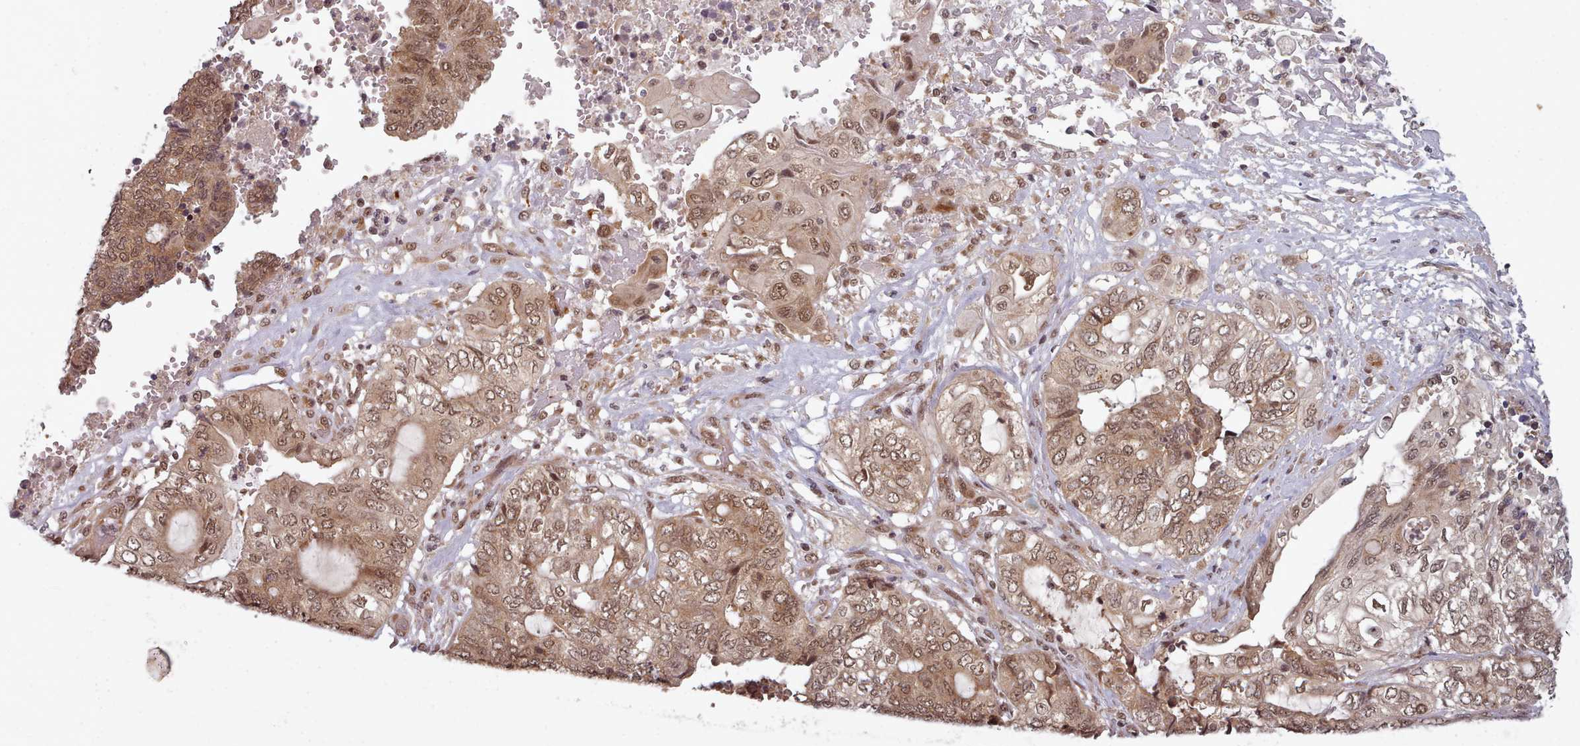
{"staining": {"intensity": "moderate", "quantity": ">75%", "location": "cytoplasmic/membranous,nuclear"}, "tissue": "endometrial cancer", "cell_type": "Tumor cells", "image_type": "cancer", "snomed": [{"axis": "morphology", "description": "Adenocarcinoma, NOS"}, {"axis": "topography", "description": "Uterus"}, {"axis": "topography", "description": "Endometrium"}], "caption": "A brown stain highlights moderate cytoplasmic/membranous and nuclear staining of a protein in endometrial cancer (adenocarcinoma) tumor cells.", "gene": "DHX8", "patient": {"sex": "female", "age": 70}}